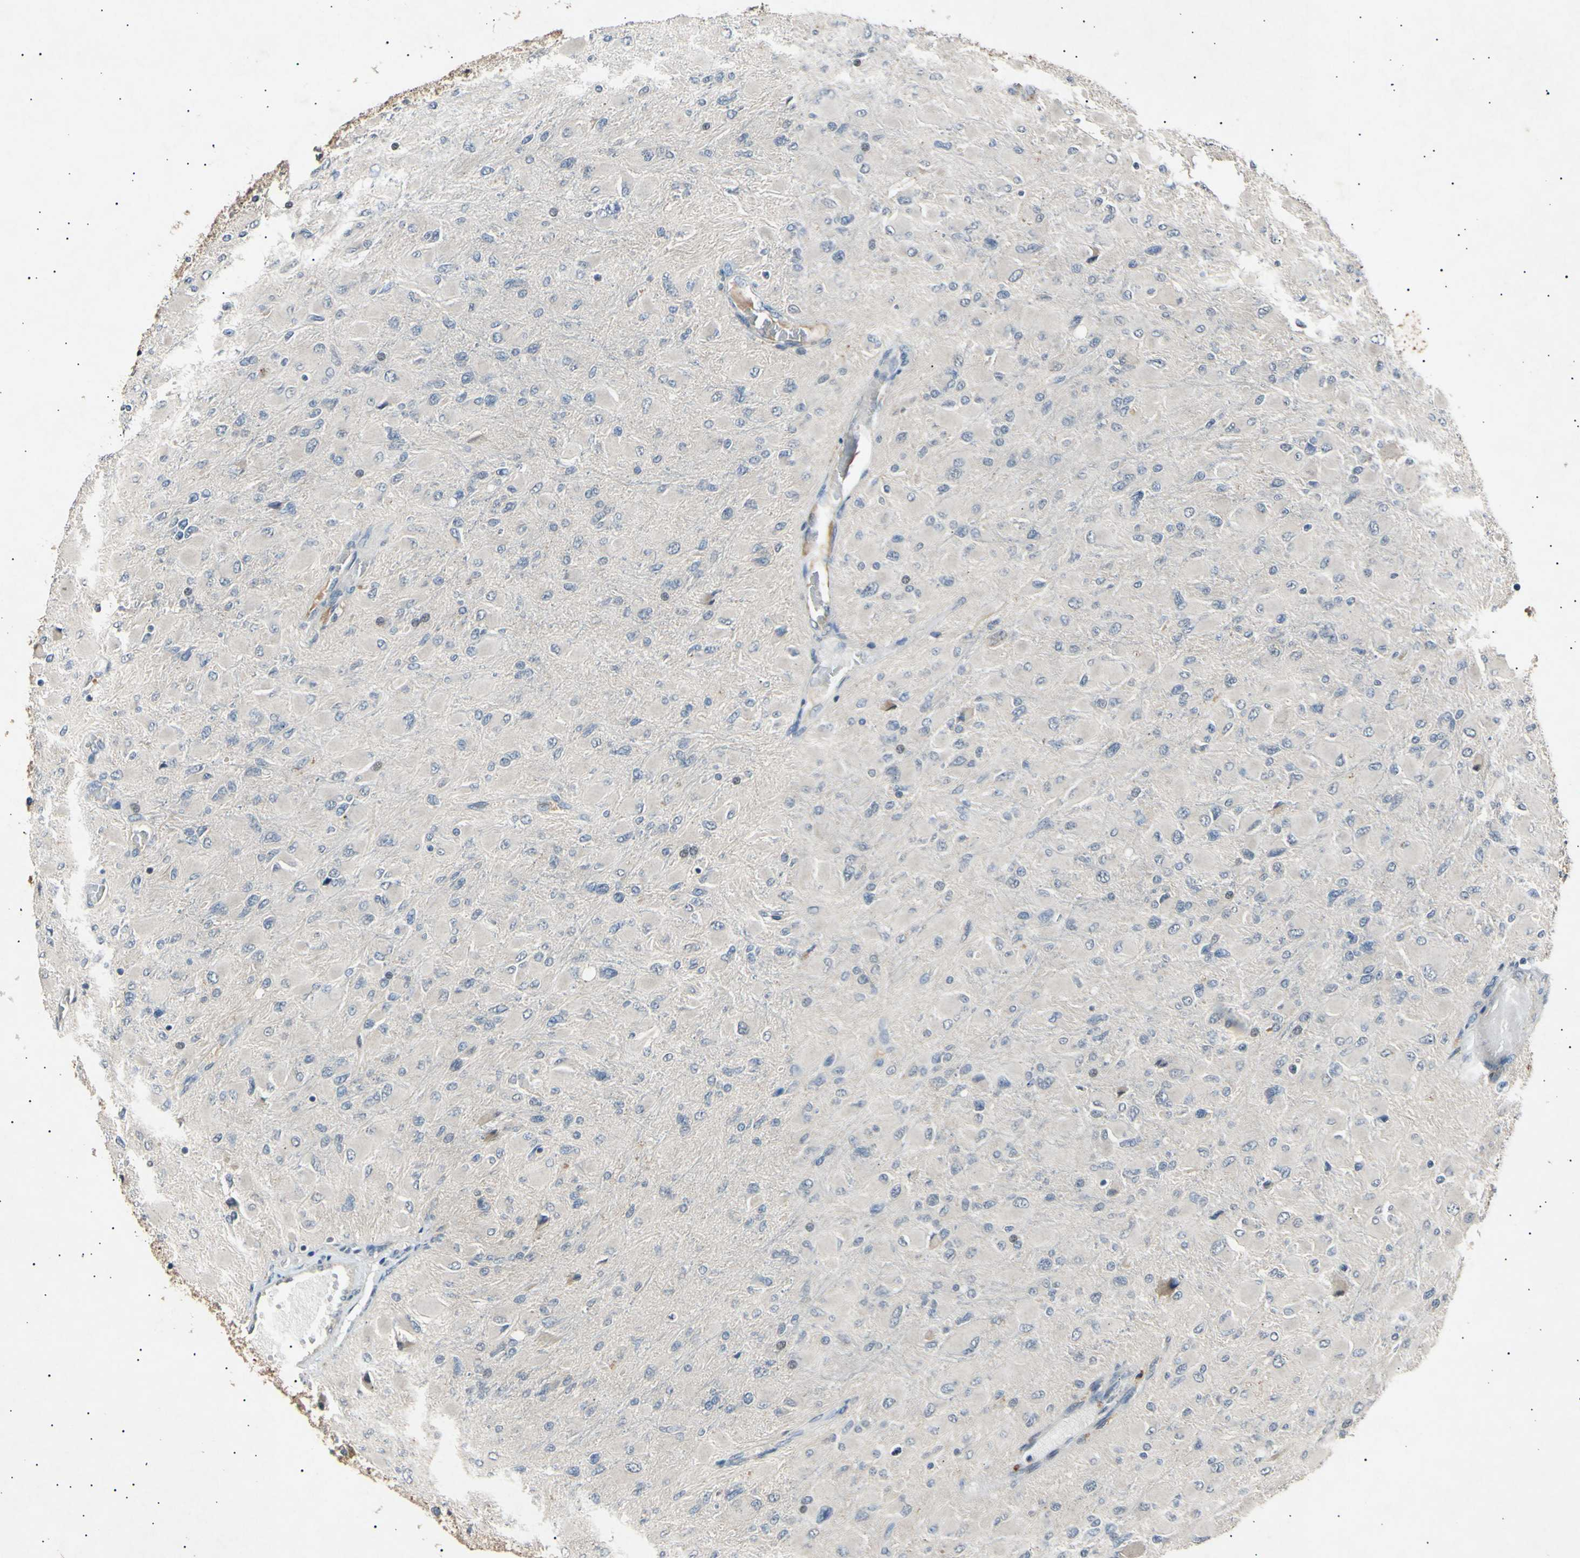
{"staining": {"intensity": "negative", "quantity": "none", "location": "none"}, "tissue": "glioma", "cell_type": "Tumor cells", "image_type": "cancer", "snomed": [{"axis": "morphology", "description": "Glioma, malignant, High grade"}, {"axis": "topography", "description": "Cerebral cortex"}], "caption": "High power microscopy image of an IHC histopathology image of glioma, revealing no significant expression in tumor cells.", "gene": "ADCY3", "patient": {"sex": "female", "age": 36}}